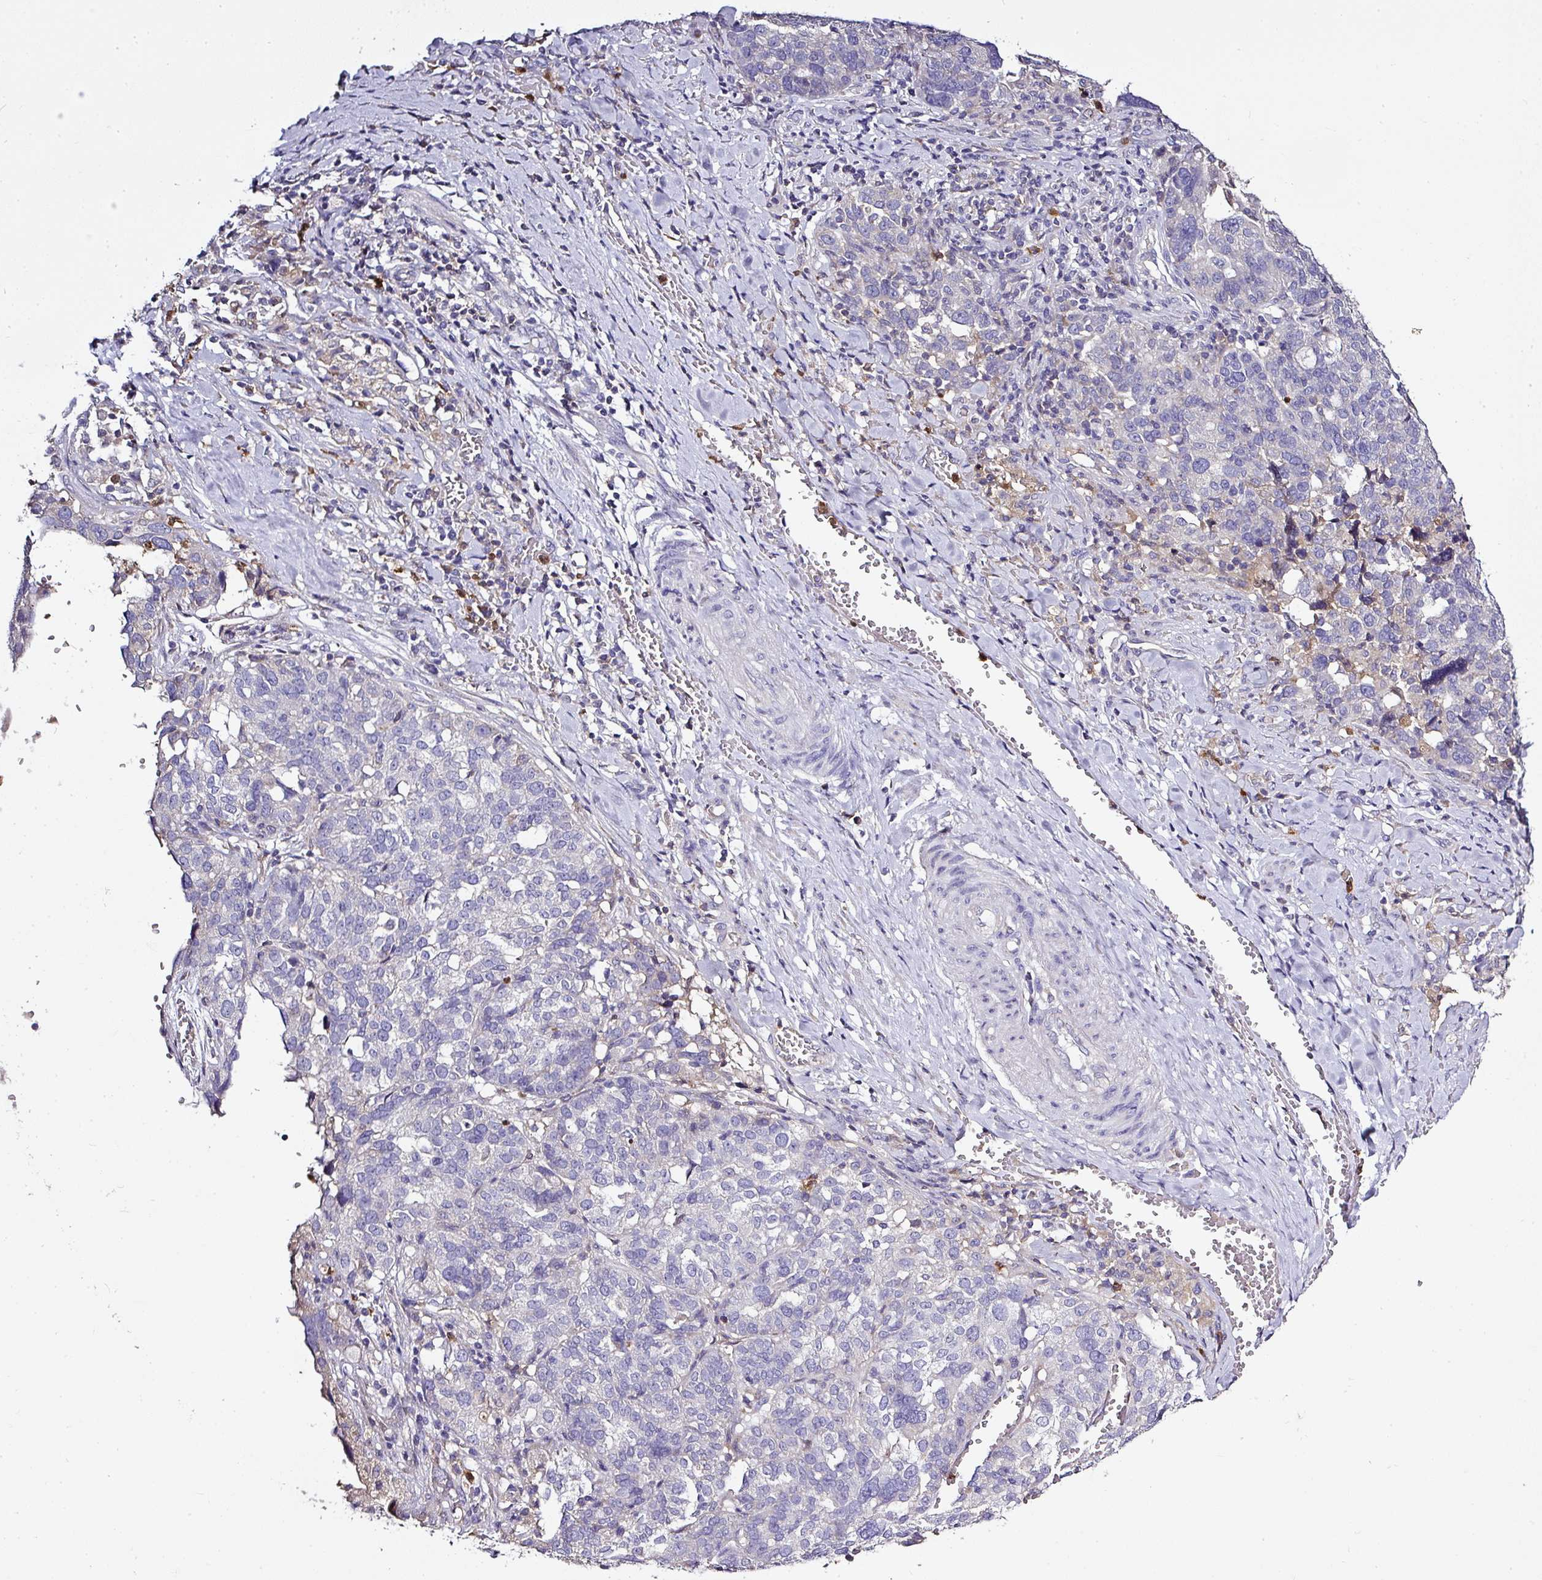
{"staining": {"intensity": "negative", "quantity": "none", "location": "none"}, "tissue": "ovarian cancer", "cell_type": "Tumor cells", "image_type": "cancer", "snomed": [{"axis": "morphology", "description": "Cystadenocarcinoma, serous, NOS"}, {"axis": "topography", "description": "Ovary"}], "caption": "Ovarian cancer stained for a protein using IHC displays no expression tumor cells.", "gene": "CAB39L", "patient": {"sex": "female", "age": 59}}